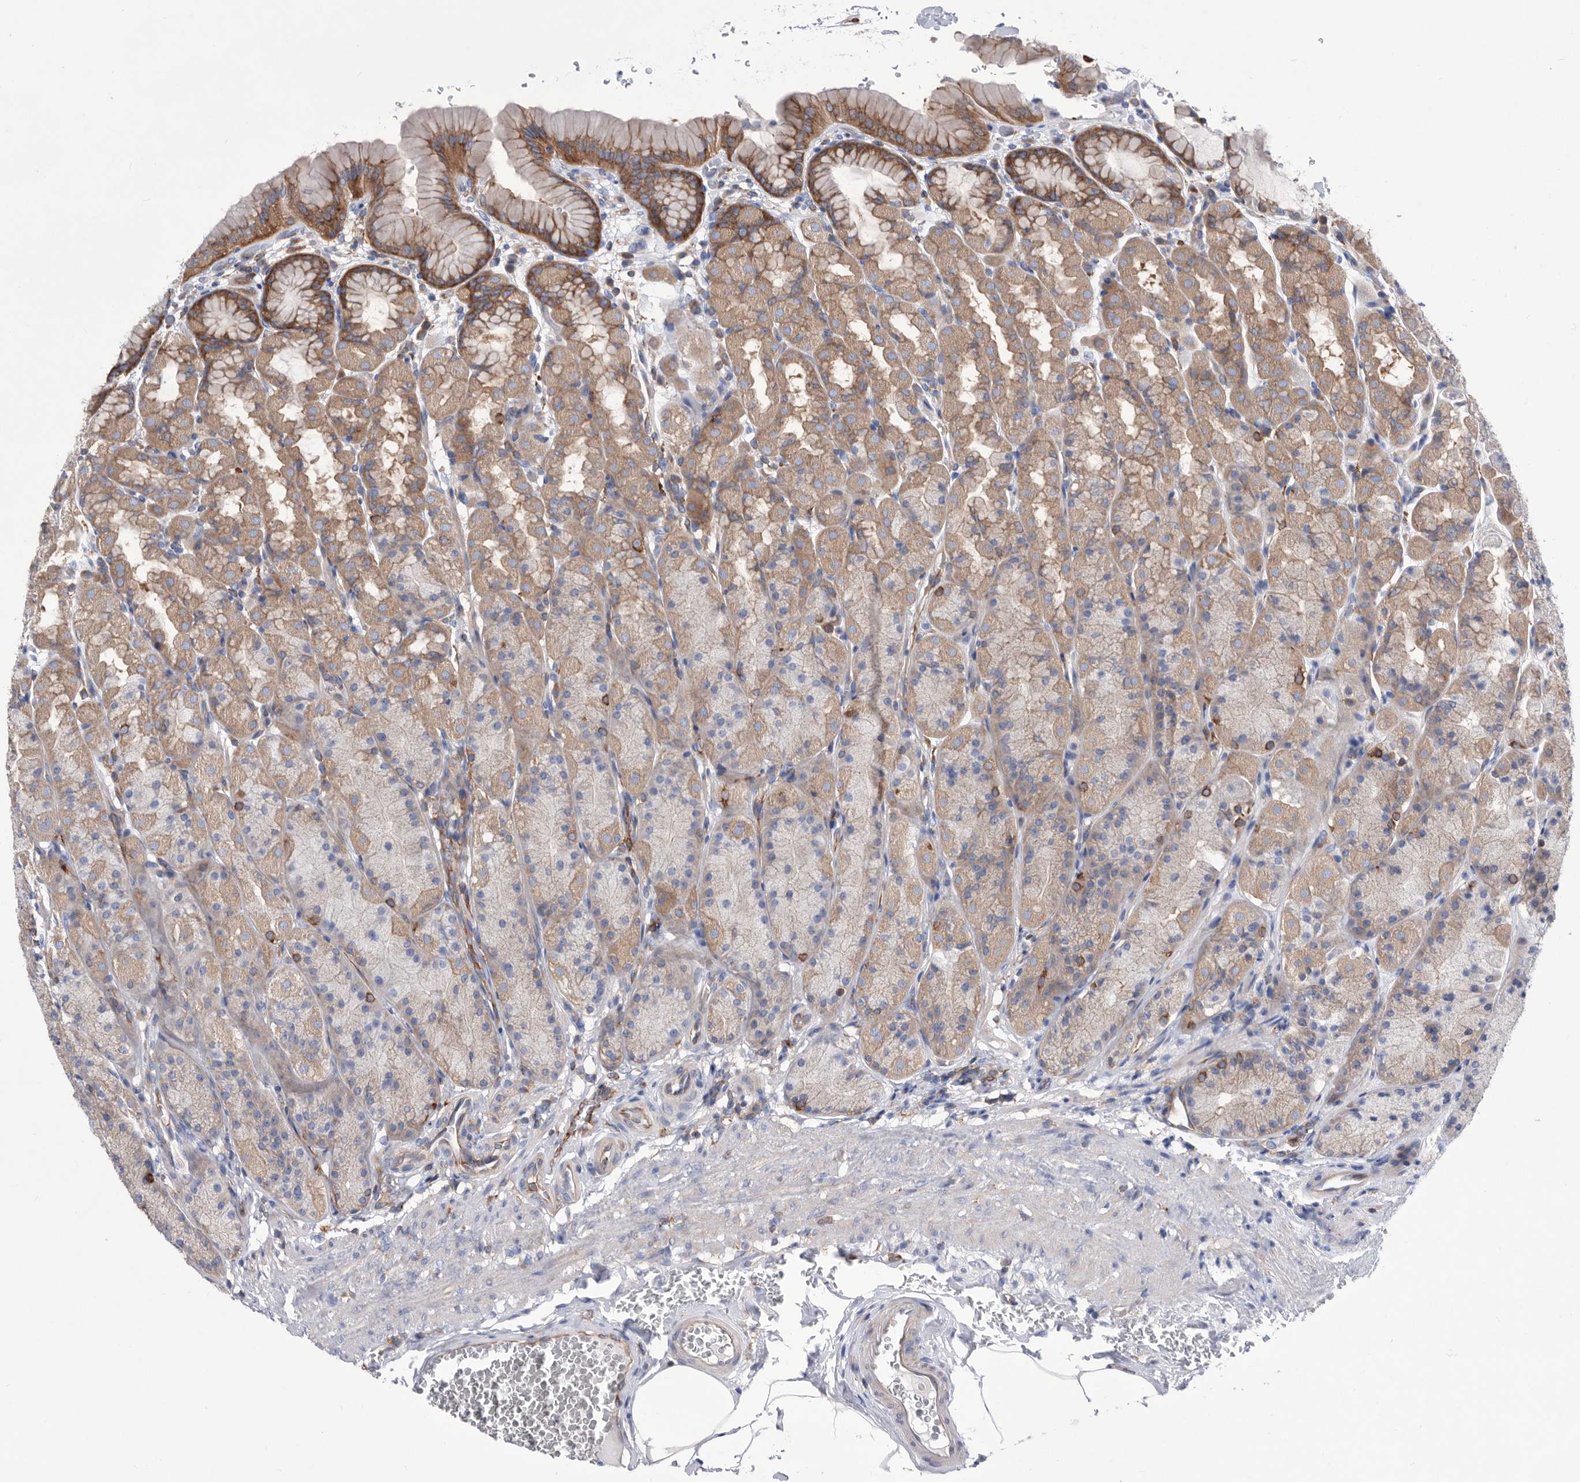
{"staining": {"intensity": "moderate", "quantity": "25%-75%", "location": "cytoplasmic/membranous"}, "tissue": "stomach", "cell_type": "Glandular cells", "image_type": "normal", "snomed": [{"axis": "morphology", "description": "Normal tissue, NOS"}, {"axis": "topography", "description": "Stomach"}], "caption": "Human stomach stained with a brown dye exhibits moderate cytoplasmic/membranous positive positivity in about 25%-75% of glandular cells.", "gene": "SMG7", "patient": {"sex": "male", "age": 42}}